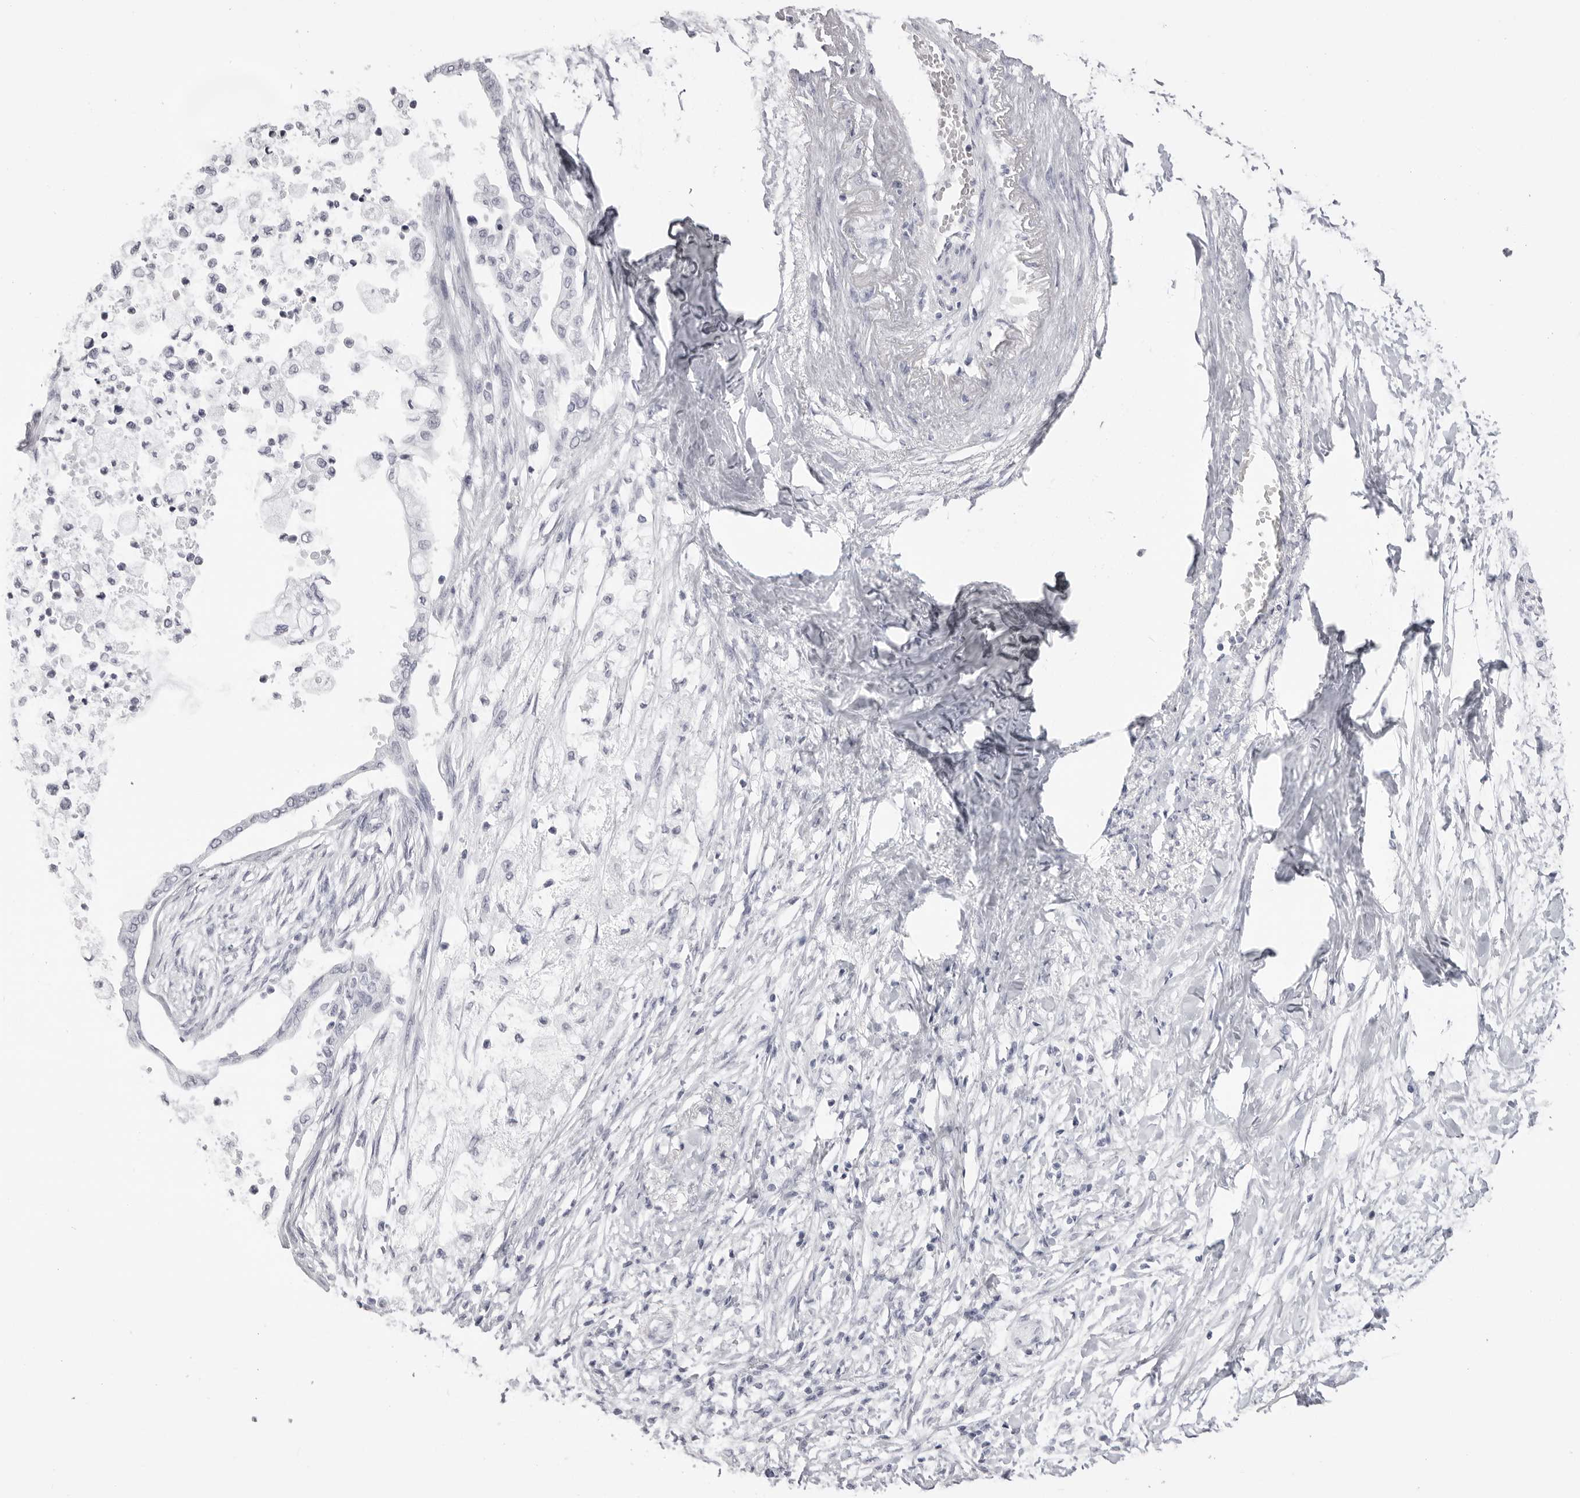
{"staining": {"intensity": "negative", "quantity": "none", "location": "none"}, "tissue": "pancreatic cancer", "cell_type": "Tumor cells", "image_type": "cancer", "snomed": [{"axis": "morphology", "description": "Normal tissue, NOS"}, {"axis": "morphology", "description": "Adenocarcinoma, NOS"}, {"axis": "topography", "description": "Pancreas"}, {"axis": "topography", "description": "Duodenum"}], "caption": "This micrograph is of adenocarcinoma (pancreatic) stained with IHC to label a protein in brown with the nuclei are counter-stained blue. There is no expression in tumor cells. The staining was performed using DAB to visualize the protein expression in brown, while the nuclei were stained in blue with hematoxylin (Magnification: 20x).", "gene": "RHO", "patient": {"sex": "female", "age": 60}}